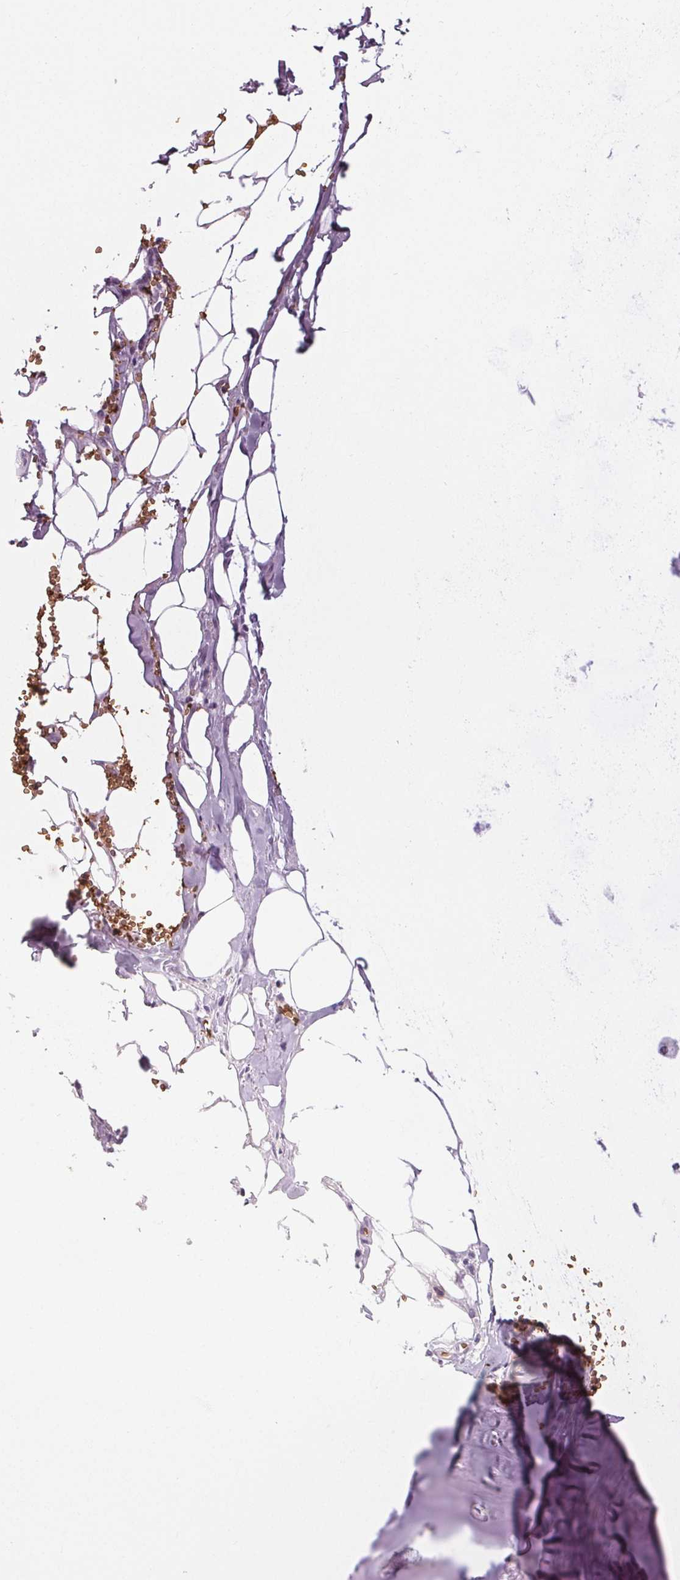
{"staining": {"intensity": "negative", "quantity": "none", "location": "none"}, "tissue": "adipose tissue", "cell_type": "Adipocytes", "image_type": "normal", "snomed": [{"axis": "morphology", "description": "Normal tissue, NOS"}, {"axis": "morphology", "description": "Squamous cell carcinoma, NOS"}, {"axis": "topography", "description": "Cartilage tissue"}, {"axis": "topography", "description": "Bronchus"}, {"axis": "topography", "description": "Lung"}], "caption": "The micrograph shows no significant expression in adipocytes of adipose tissue.", "gene": "SLC4A1", "patient": {"sex": "male", "age": 66}}